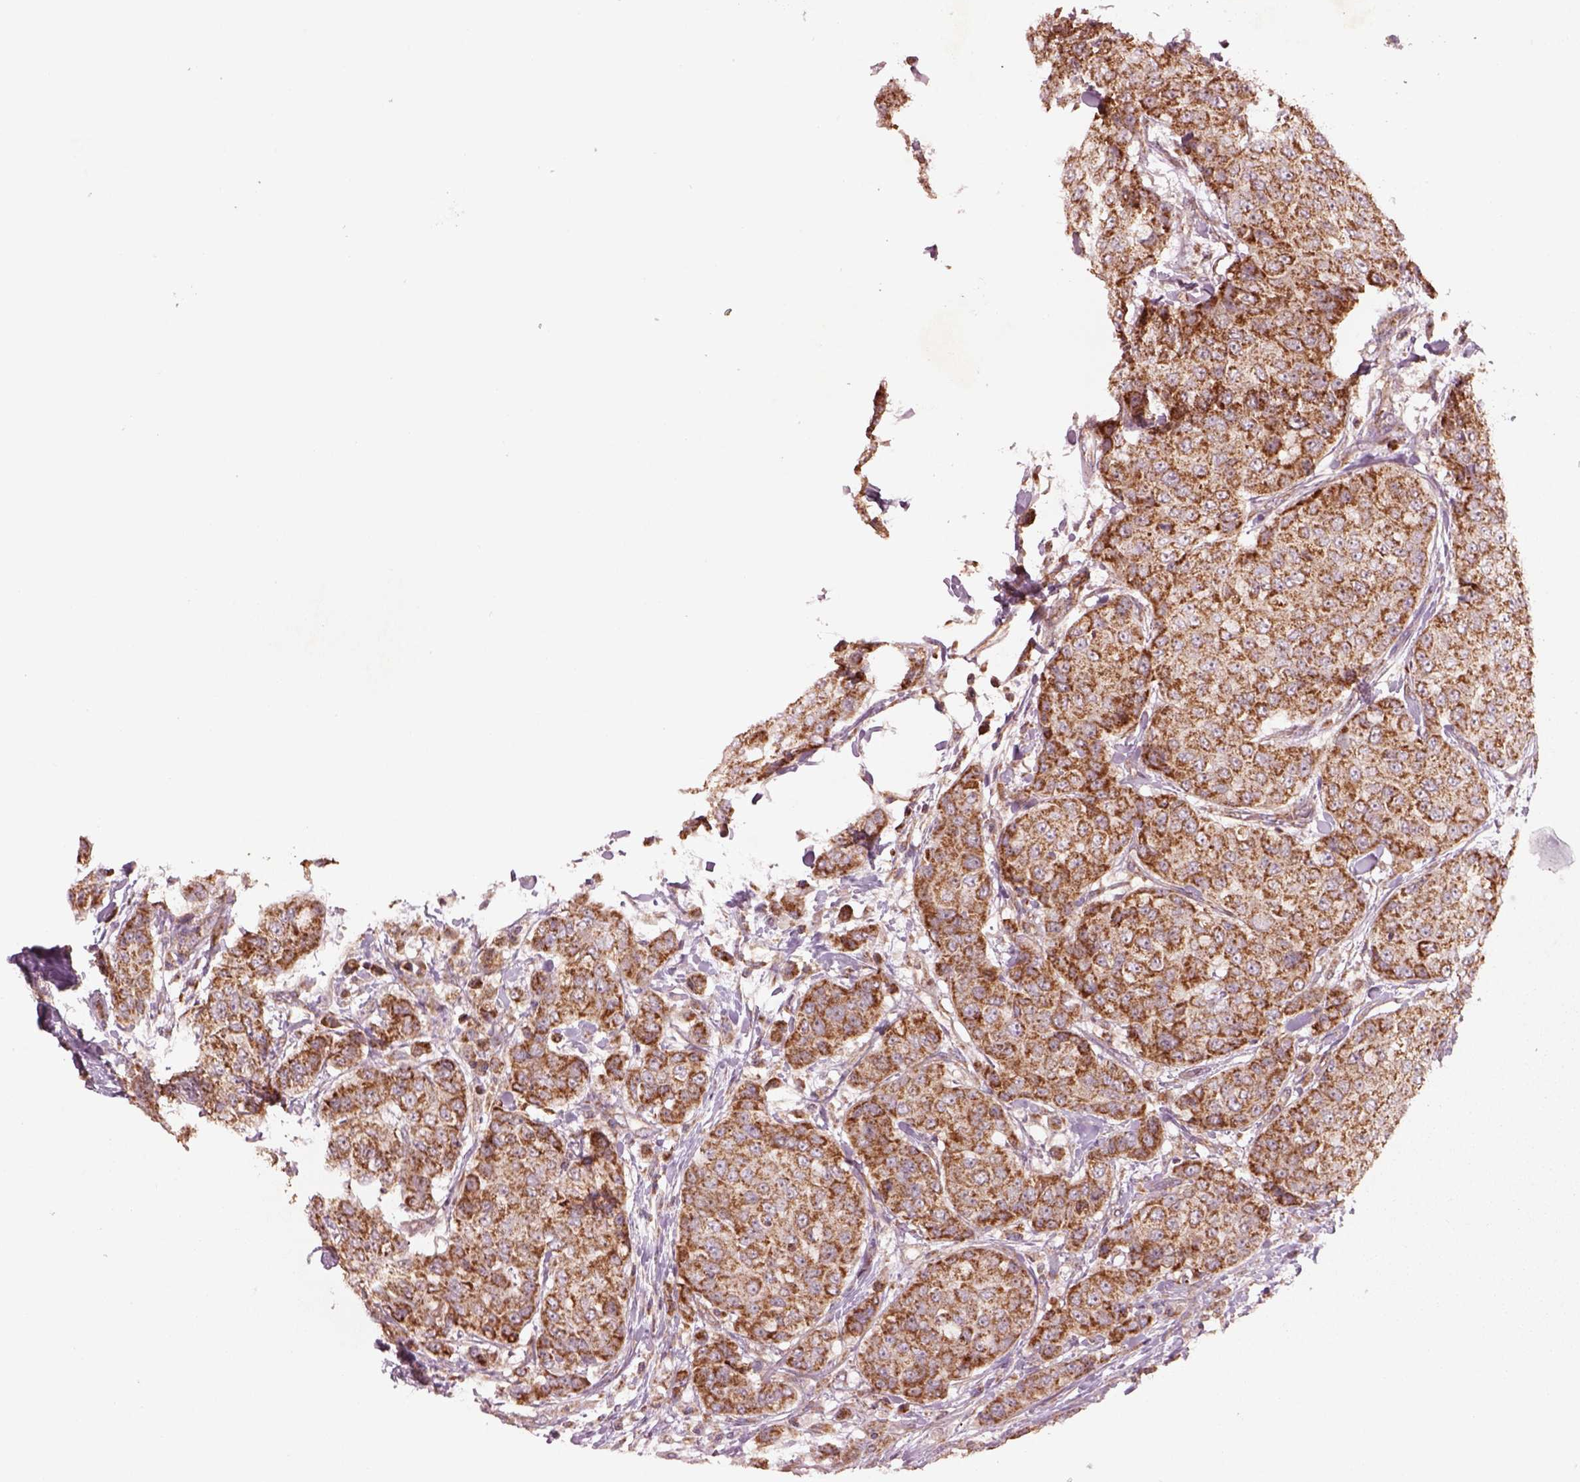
{"staining": {"intensity": "moderate", "quantity": ">75%", "location": "cytoplasmic/membranous"}, "tissue": "breast cancer", "cell_type": "Tumor cells", "image_type": "cancer", "snomed": [{"axis": "morphology", "description": "Duct carcinoma"}, {"axis": "topography", "description": "Breast"}], "caption": "A medium amount of moderate cytoplasmic/membranous expression is identified in about >75% of tumor cells in intraductal carcinoma (breast) tissue.", "gene": "SLC25A5", "patient": {"sex": "female", "age": 27}}